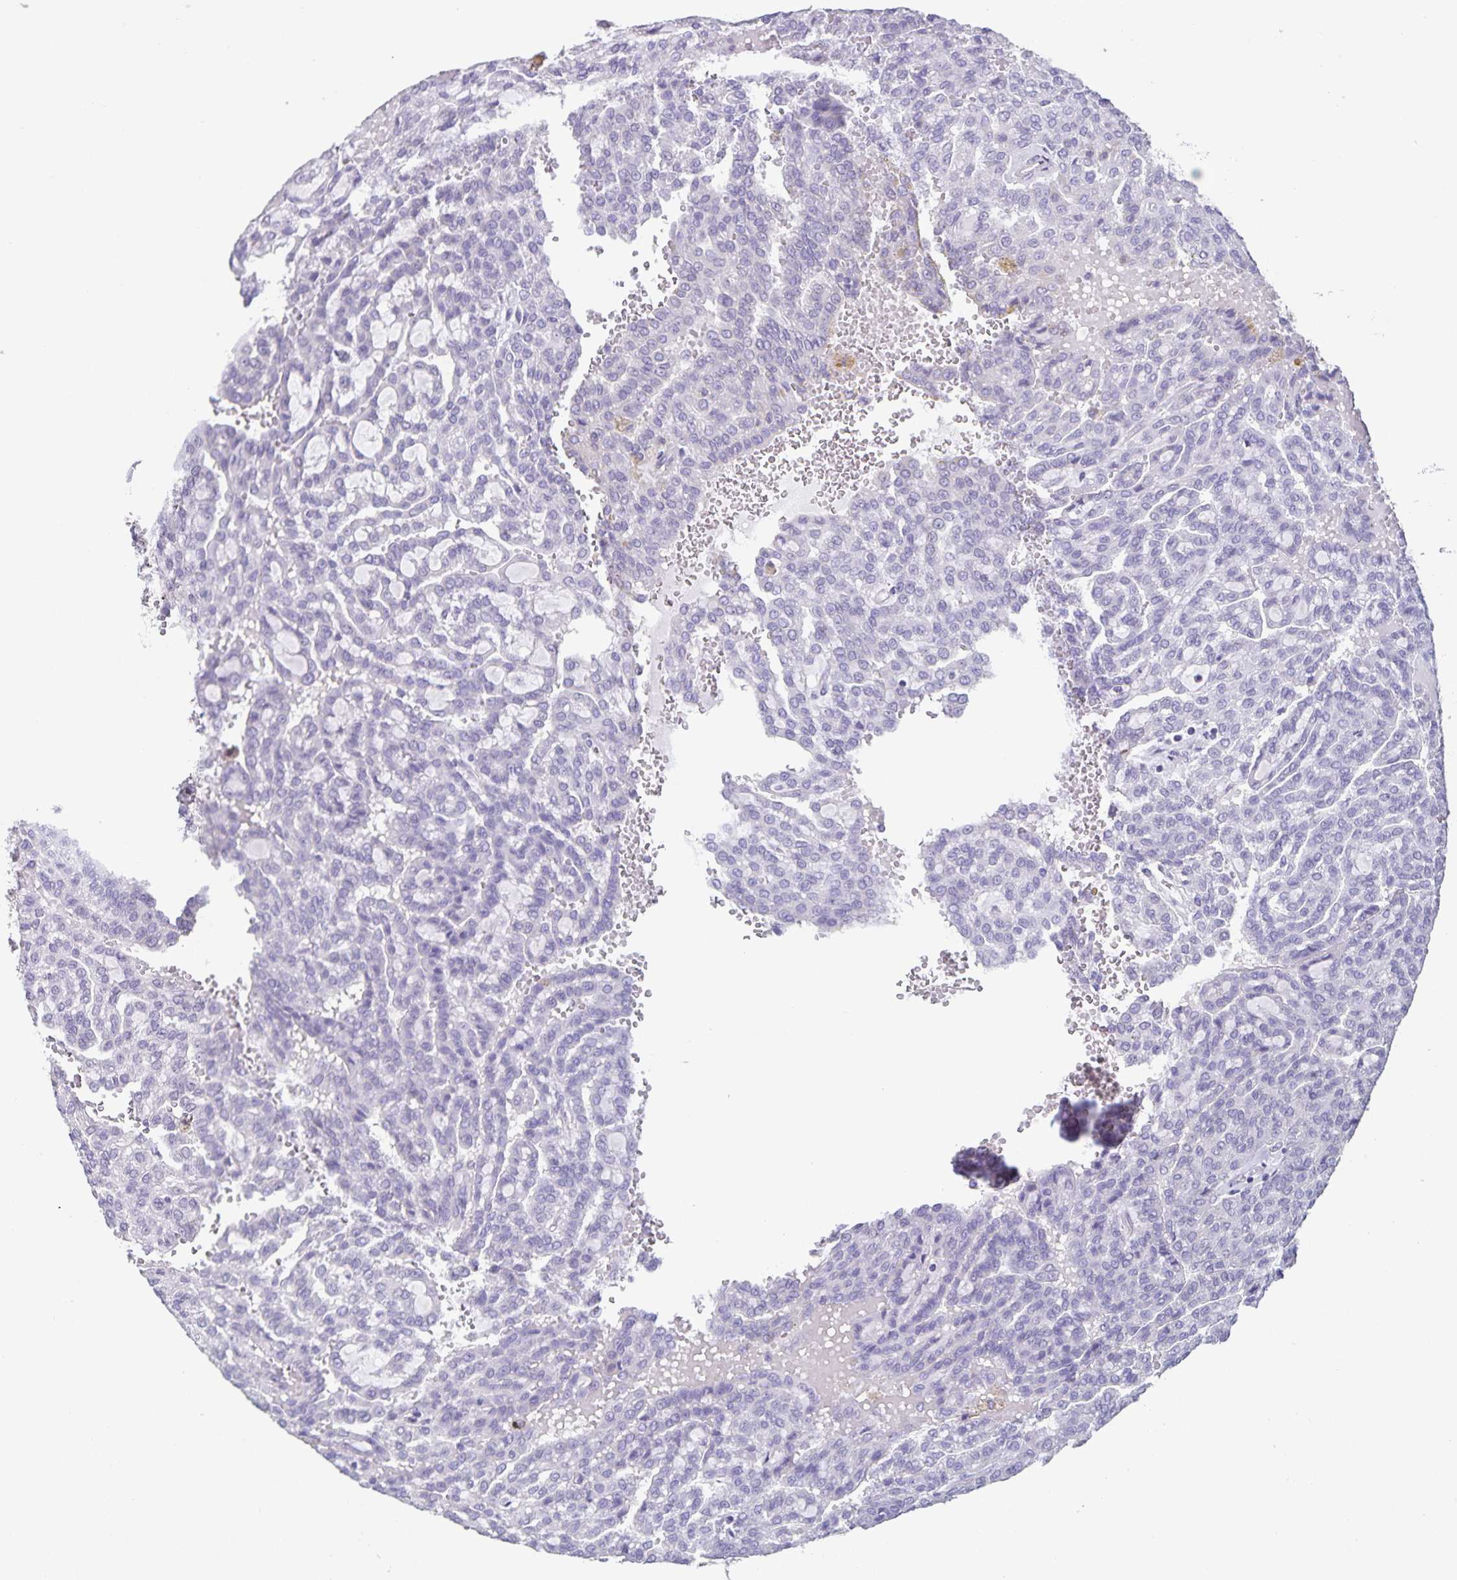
{"staining": {"intensity": "negative", "quantity": "none", "location": "none"}, "tissue": "renal cancer", "cell_type": "Tumor cells", "image_type": "cancer", "snomed": [{"axis": "morphology", "description": "Adenocarcinoma, NOS"}, {"axis": "topography", "description": "Kidney"}], "caption": "Photomicrograph shows no significant protein expression in tumor cells of adenocarcinoma (renal).", "gene": "SYNM", "patient": {"sex": "male", "age": 63}}